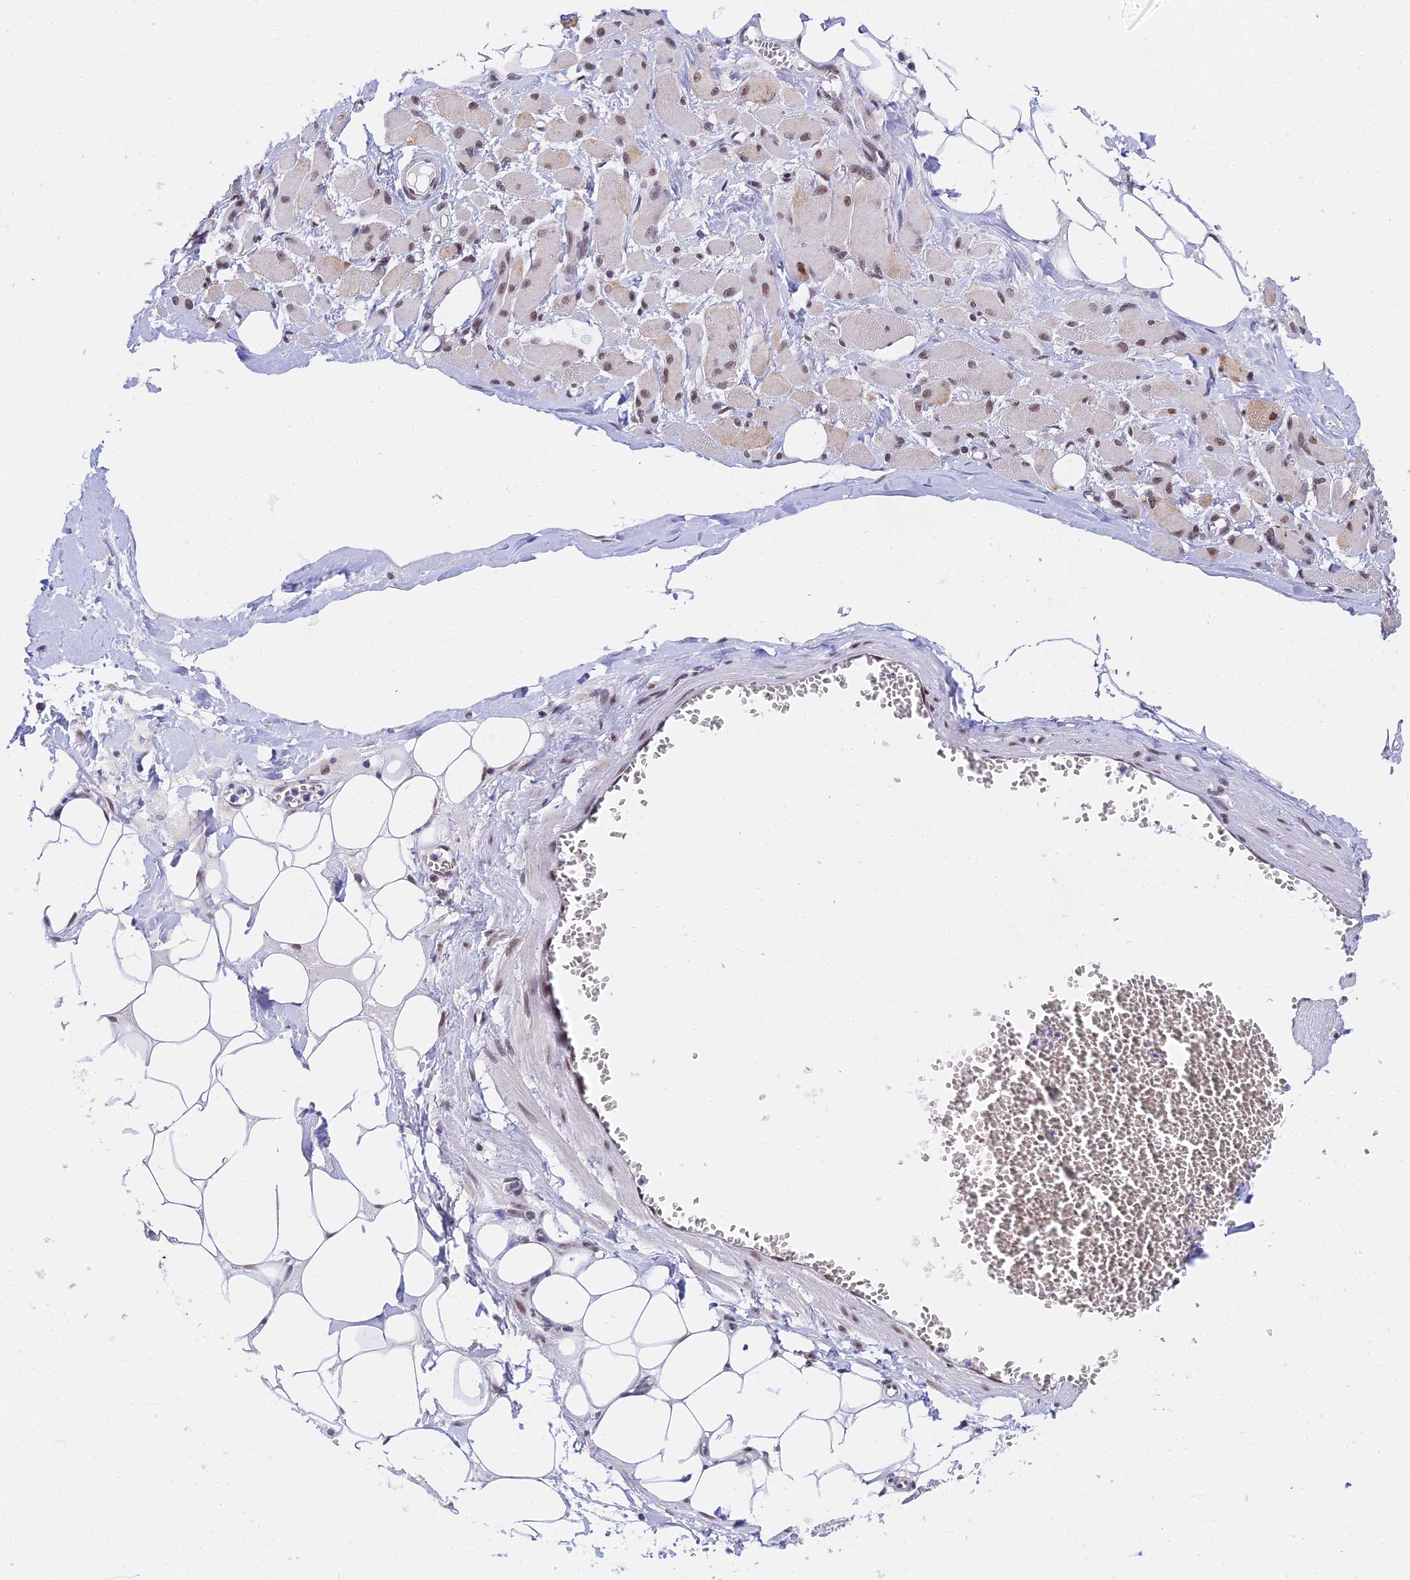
{"staining": {"intensity": "moderate", "quantity": "25%-75%", "location": "cytoplasmic/membranous,nuclear"}, "tissue": "skeletal muscle", "cell_type": "Myocytes", "image_type": "normal", "snomed": [{"axis": "morphology", "description": "Normal tissue, NOS"}, {"axis": "morphology", "description": "Basal cell carcinoma"}, {"axis": "topography", "description": "Skeletal muscle"}], "caption": "Immunohistochemical staining of normal human skeletal muscle exhibits moderate cytoplasmic/membranous,nuclear protein positivity in approximately 25%-75% of myocytes.", "gene": "C2orf49", "patient": {"sex": "female", "age": 64}}